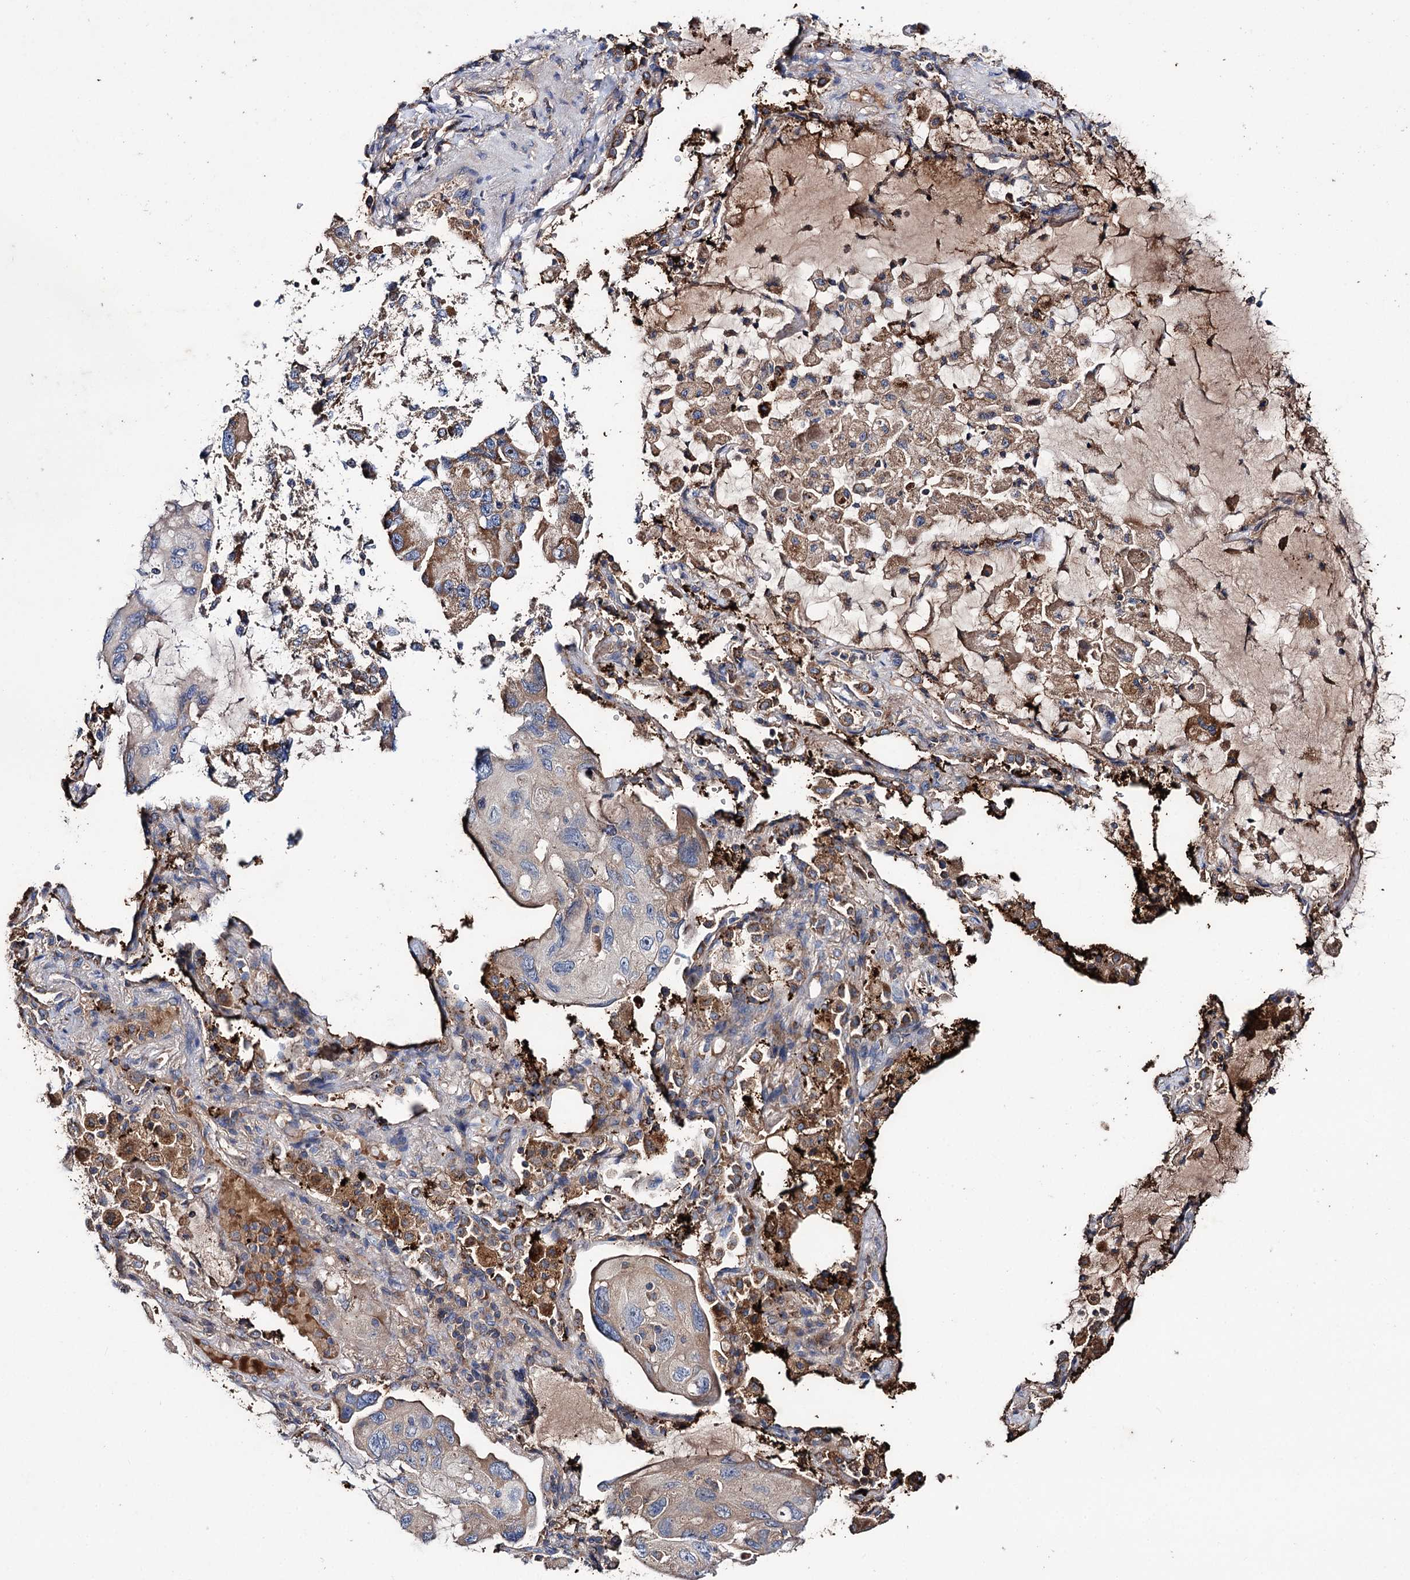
{"staining": {"intensity": "negative", "quantity": "none", "location": "none"}, "tissue": "lung cancer", "cell_type": "Tumor cells", "image_type": "cancer", "snomed": [{"axis": "morphology", "description": "Squamous cell carcinoma, NOS"}, {"axis": "topography", "description": "Lung"}], "caption": "High power microscopy micrograph of an IHC image of squamous cell carcinoma (lung), revealing no significant staining in tumor cells.", "gene": "CLPB", "patient": {"sex": "female", "age": 73}}